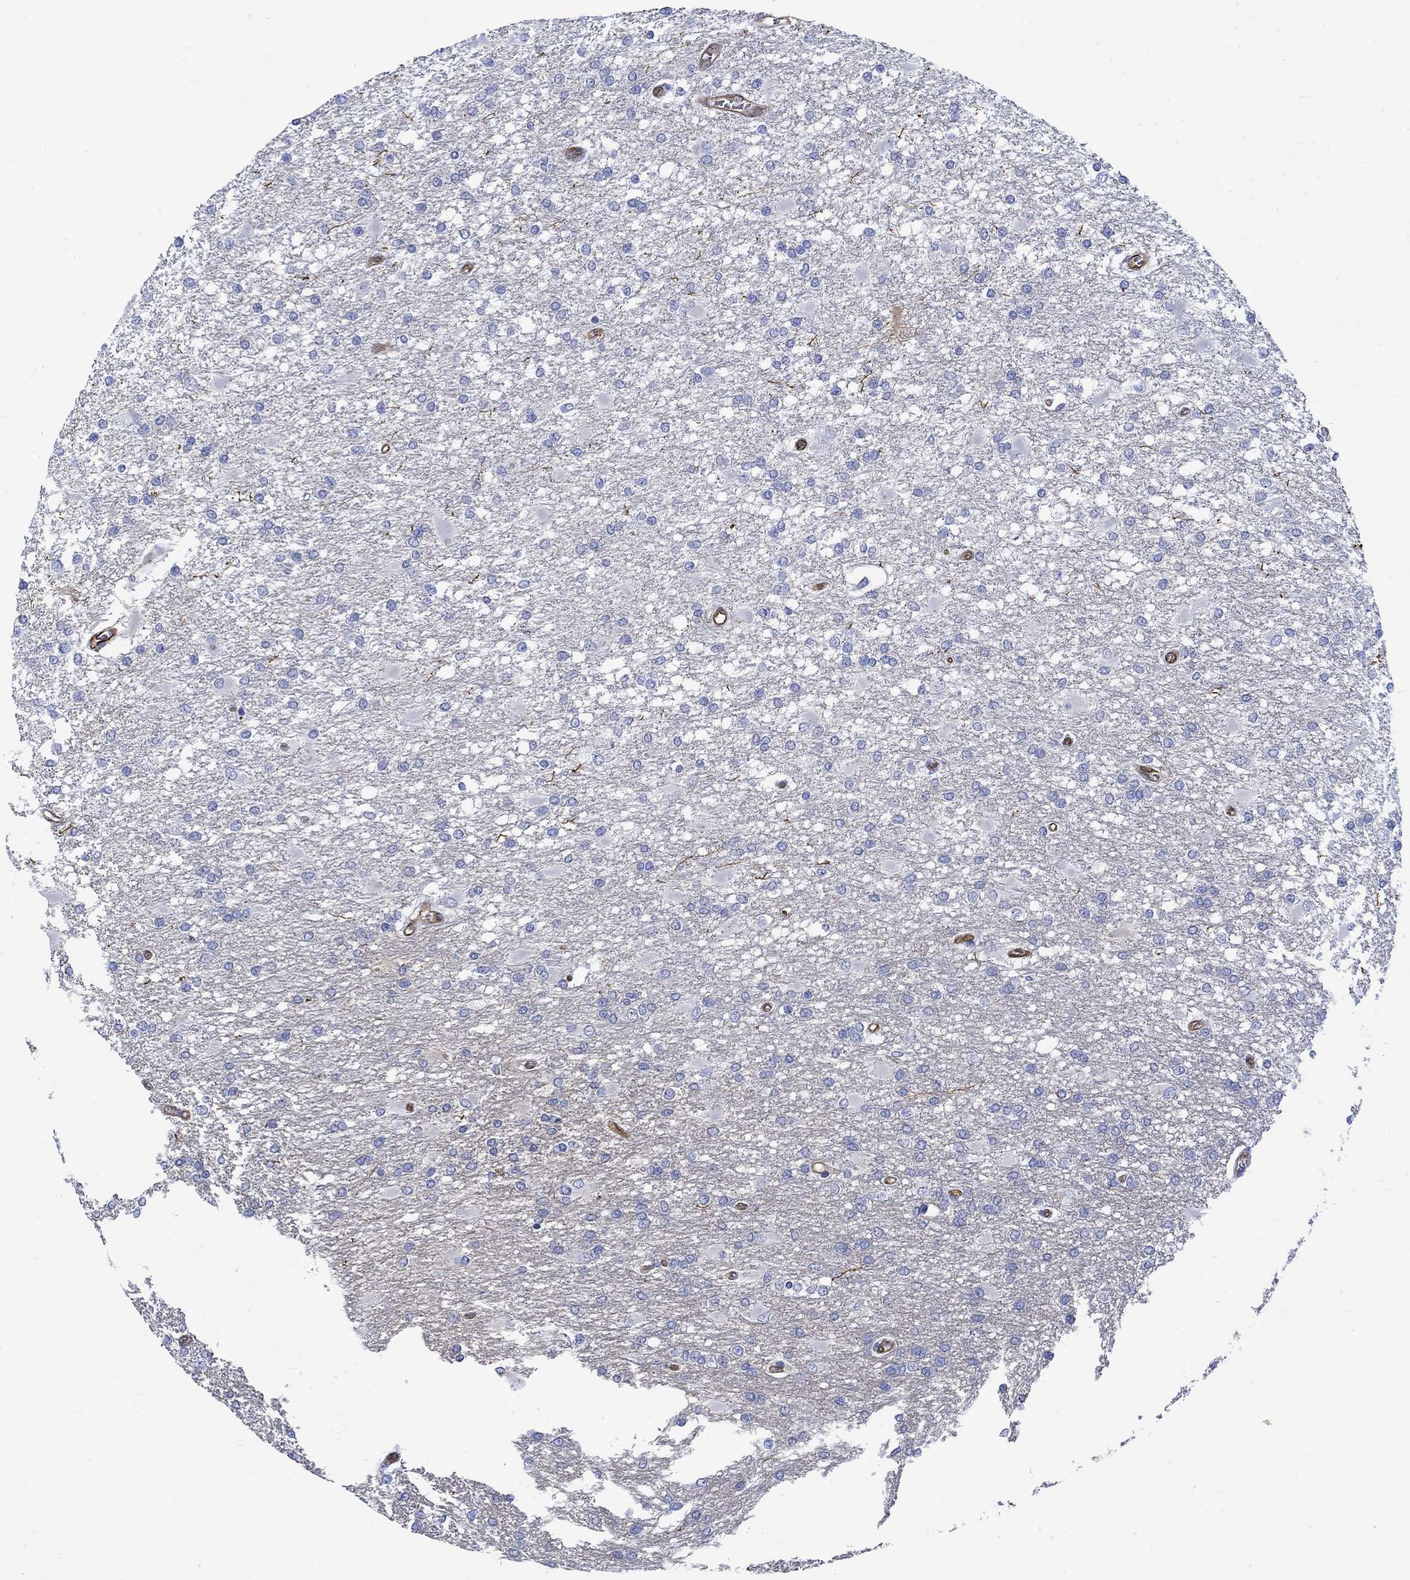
{"staining": {"intensity": "negative", "quantity": "none", "location": "none"}, "tissue": "glioma", "cell_type": "Tumor cells", "image_type": "cancer", "snomed": [{"axis": "morphology", "description": "Glioma, malignant, High grade"}, {"axis": "topography", "description": "Cerebral cortex"}], "caption": "High power microscopy micrograph of an immunohistochemistry micrograph of glioma, revealing no significant expression in tumor cells.", "gene": "TGM2", "patient": {"sex": "male", "age": 79}}